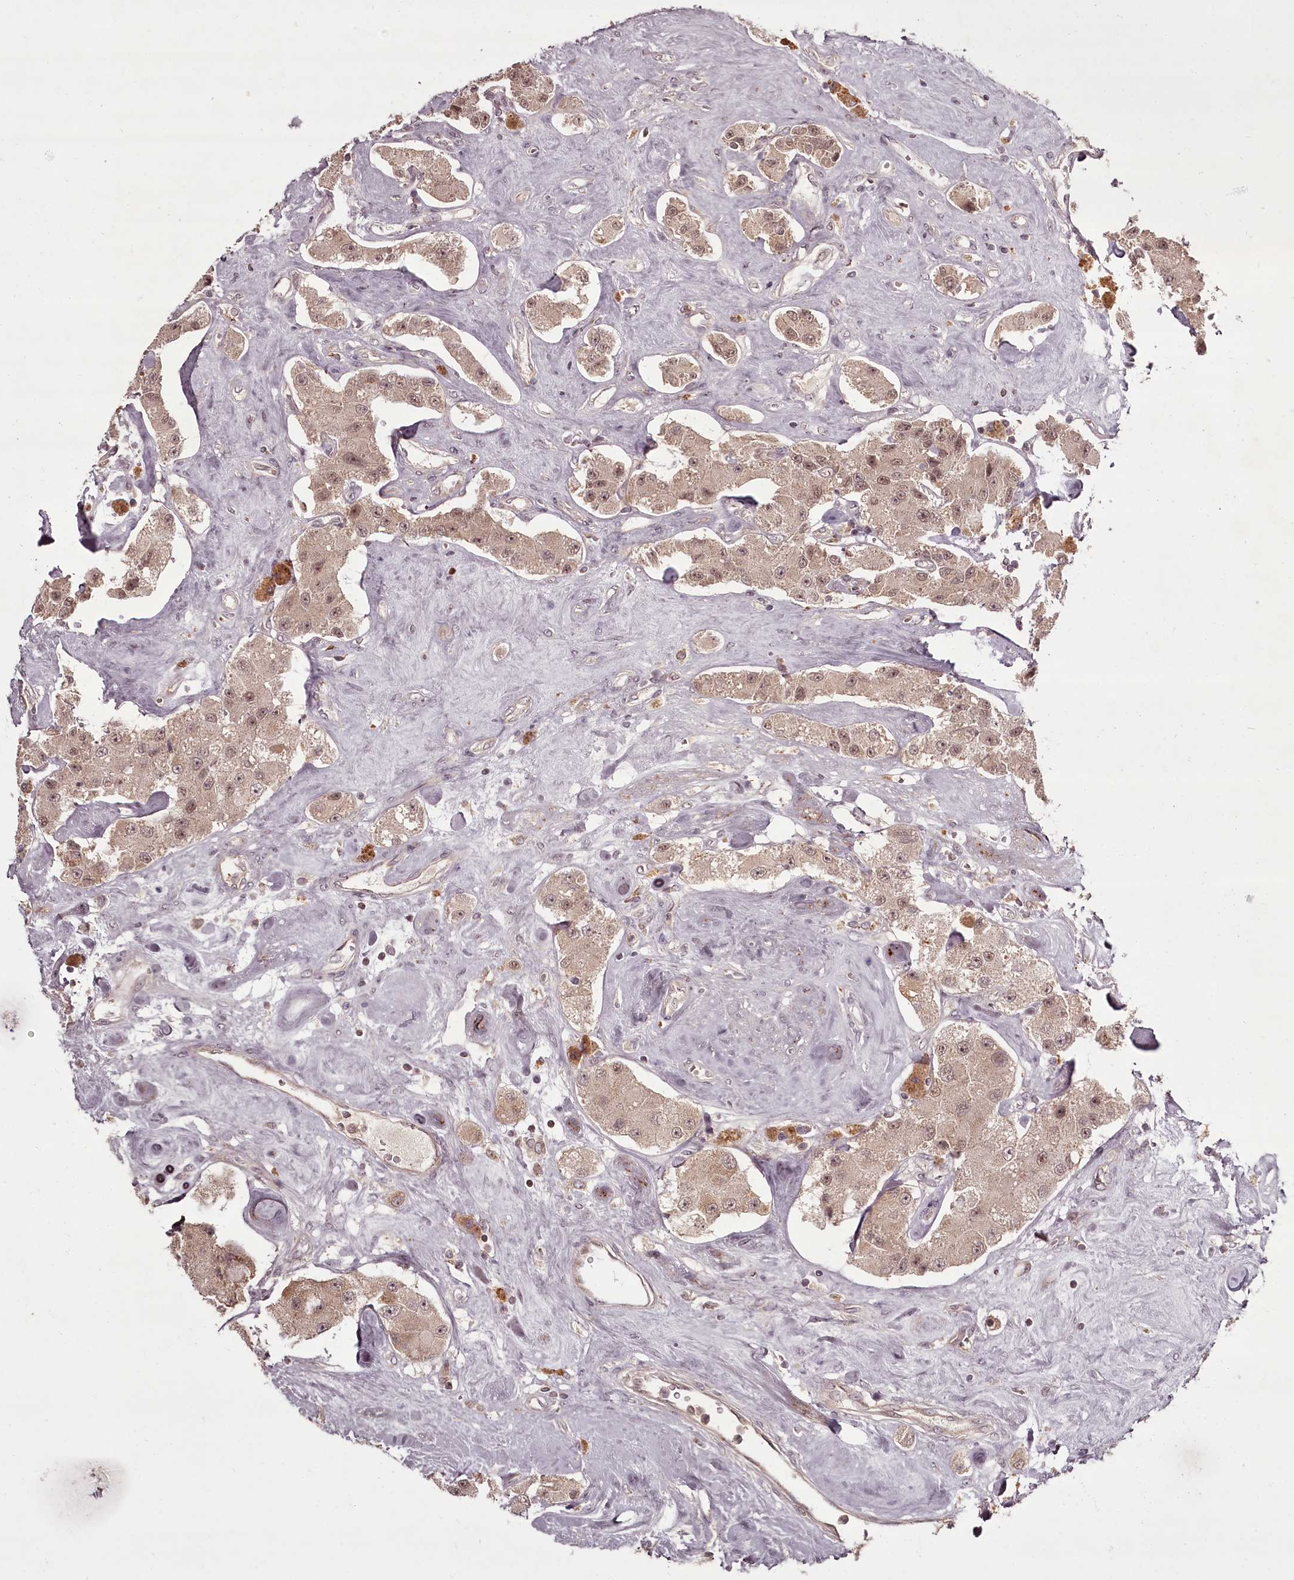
{"staining": {"intensity": "weak", "quantity": ">75%", "location": "cytoplasmic/membranous,nuclear"}, "tissue": "carcinoid", "cell_type": "Tumor cells", "image_type": "cancer", "snomed": [{"axis": "morphology", "description": "Carcinoid, malignant, NOS"}, {"axis": "topography", "description": "Pancreas"}], "caption": "A photomicrograph of malignant carcinoid stained for a protein displays weak cytoplasmic/membranous and nuclear brown staining in tumor cells. (DAB IHC, brown staining for protein, blue staining for nuclei).", "gene": "PCBP2", "patient": {"sex": "male", "age": 41}}